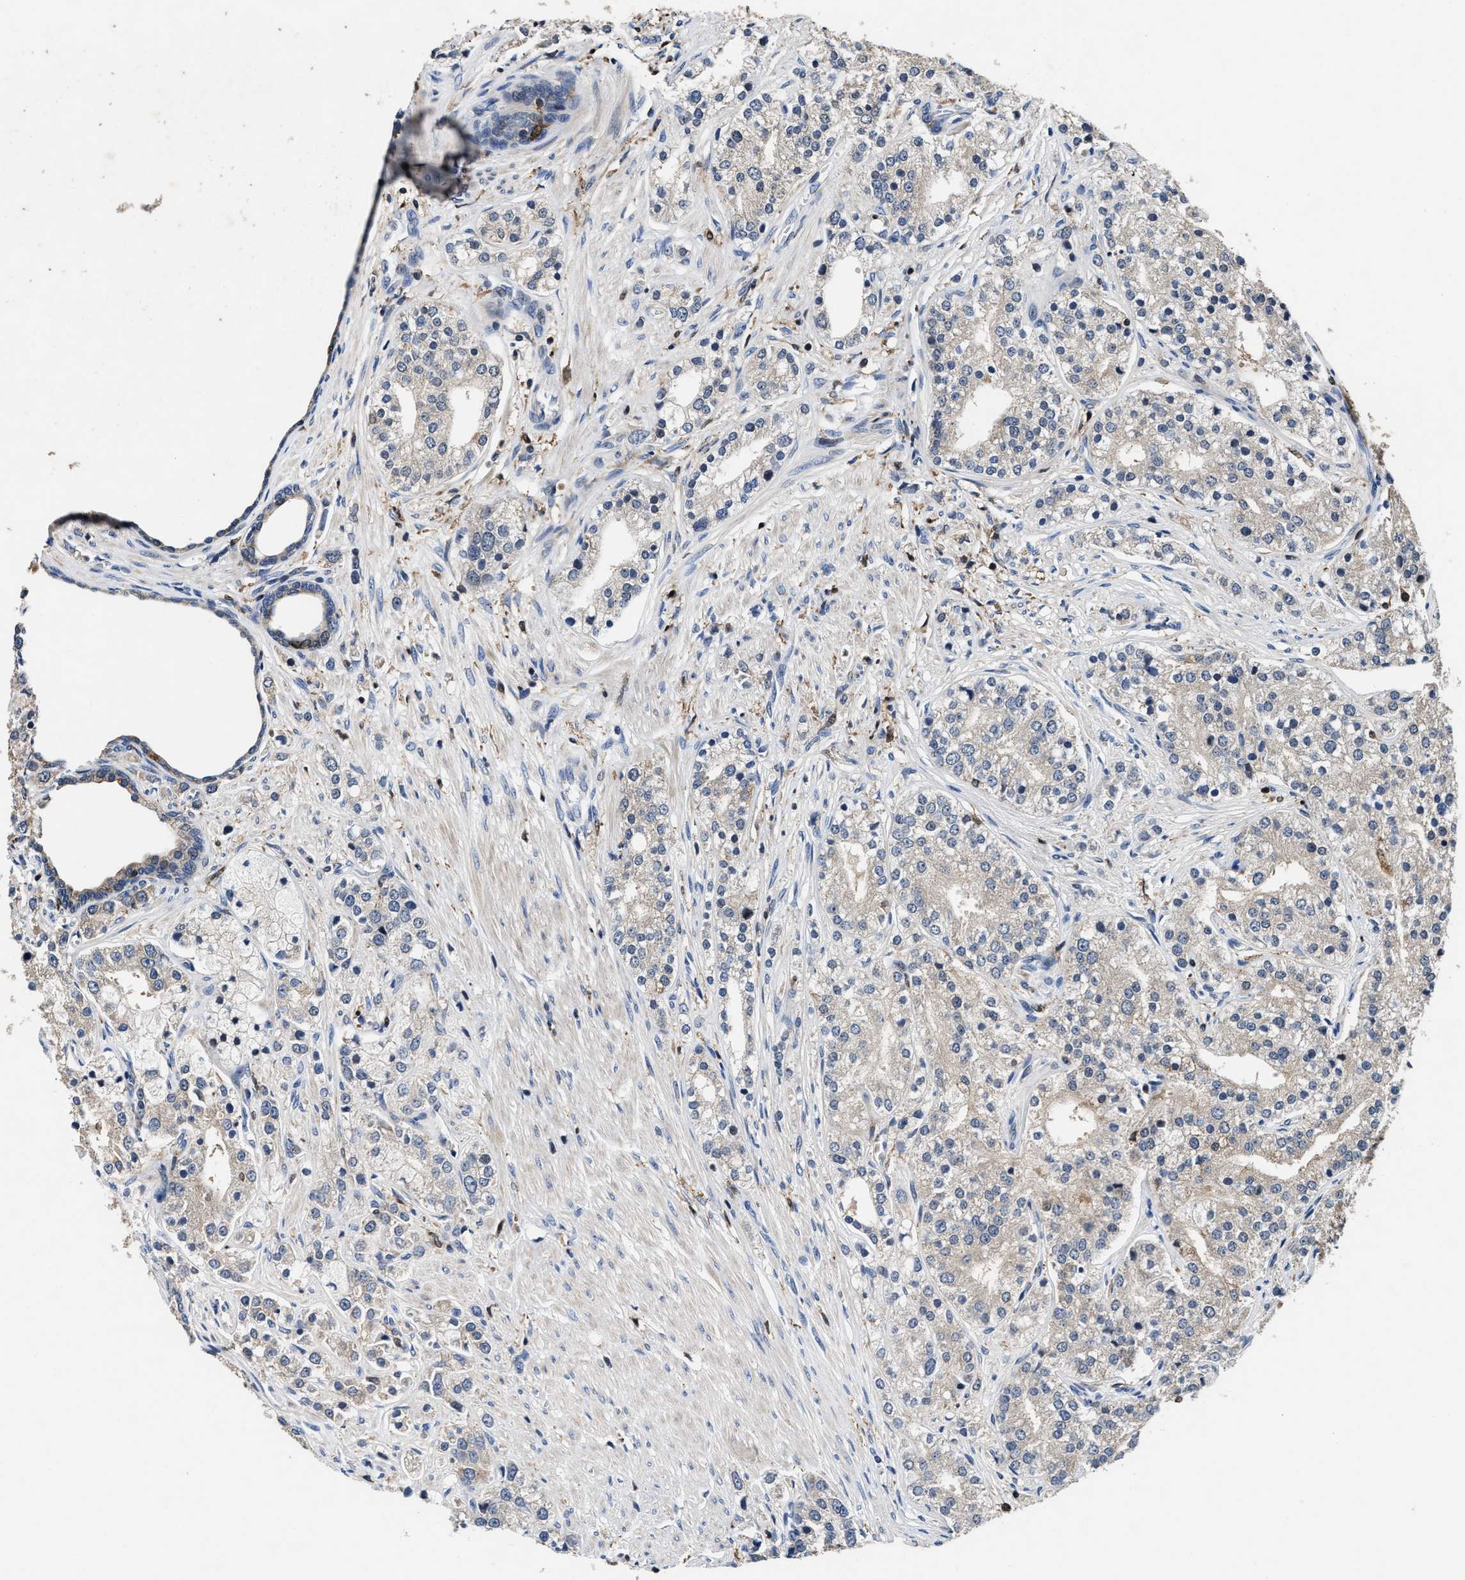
{"staining": {"intensity": "negative", "quantity": "none", "location": "none"}, "tissue": "prostate cancer", "cell_type": "Tumor cells", "image_type": "cancer", "snomed": [{"axis": "morphology", "description": "Adenocarcinoma, High grade"}, {"axis": "topography", "description": "Prostate"}], "caption": "A histopathology image of prostate cancer (high-grade adenocarcinoma) stained for a protein demonstrates no brown staining in tumor cells.", "gene": "RGS10", "patient": {"sex": "male", "age": 50}}